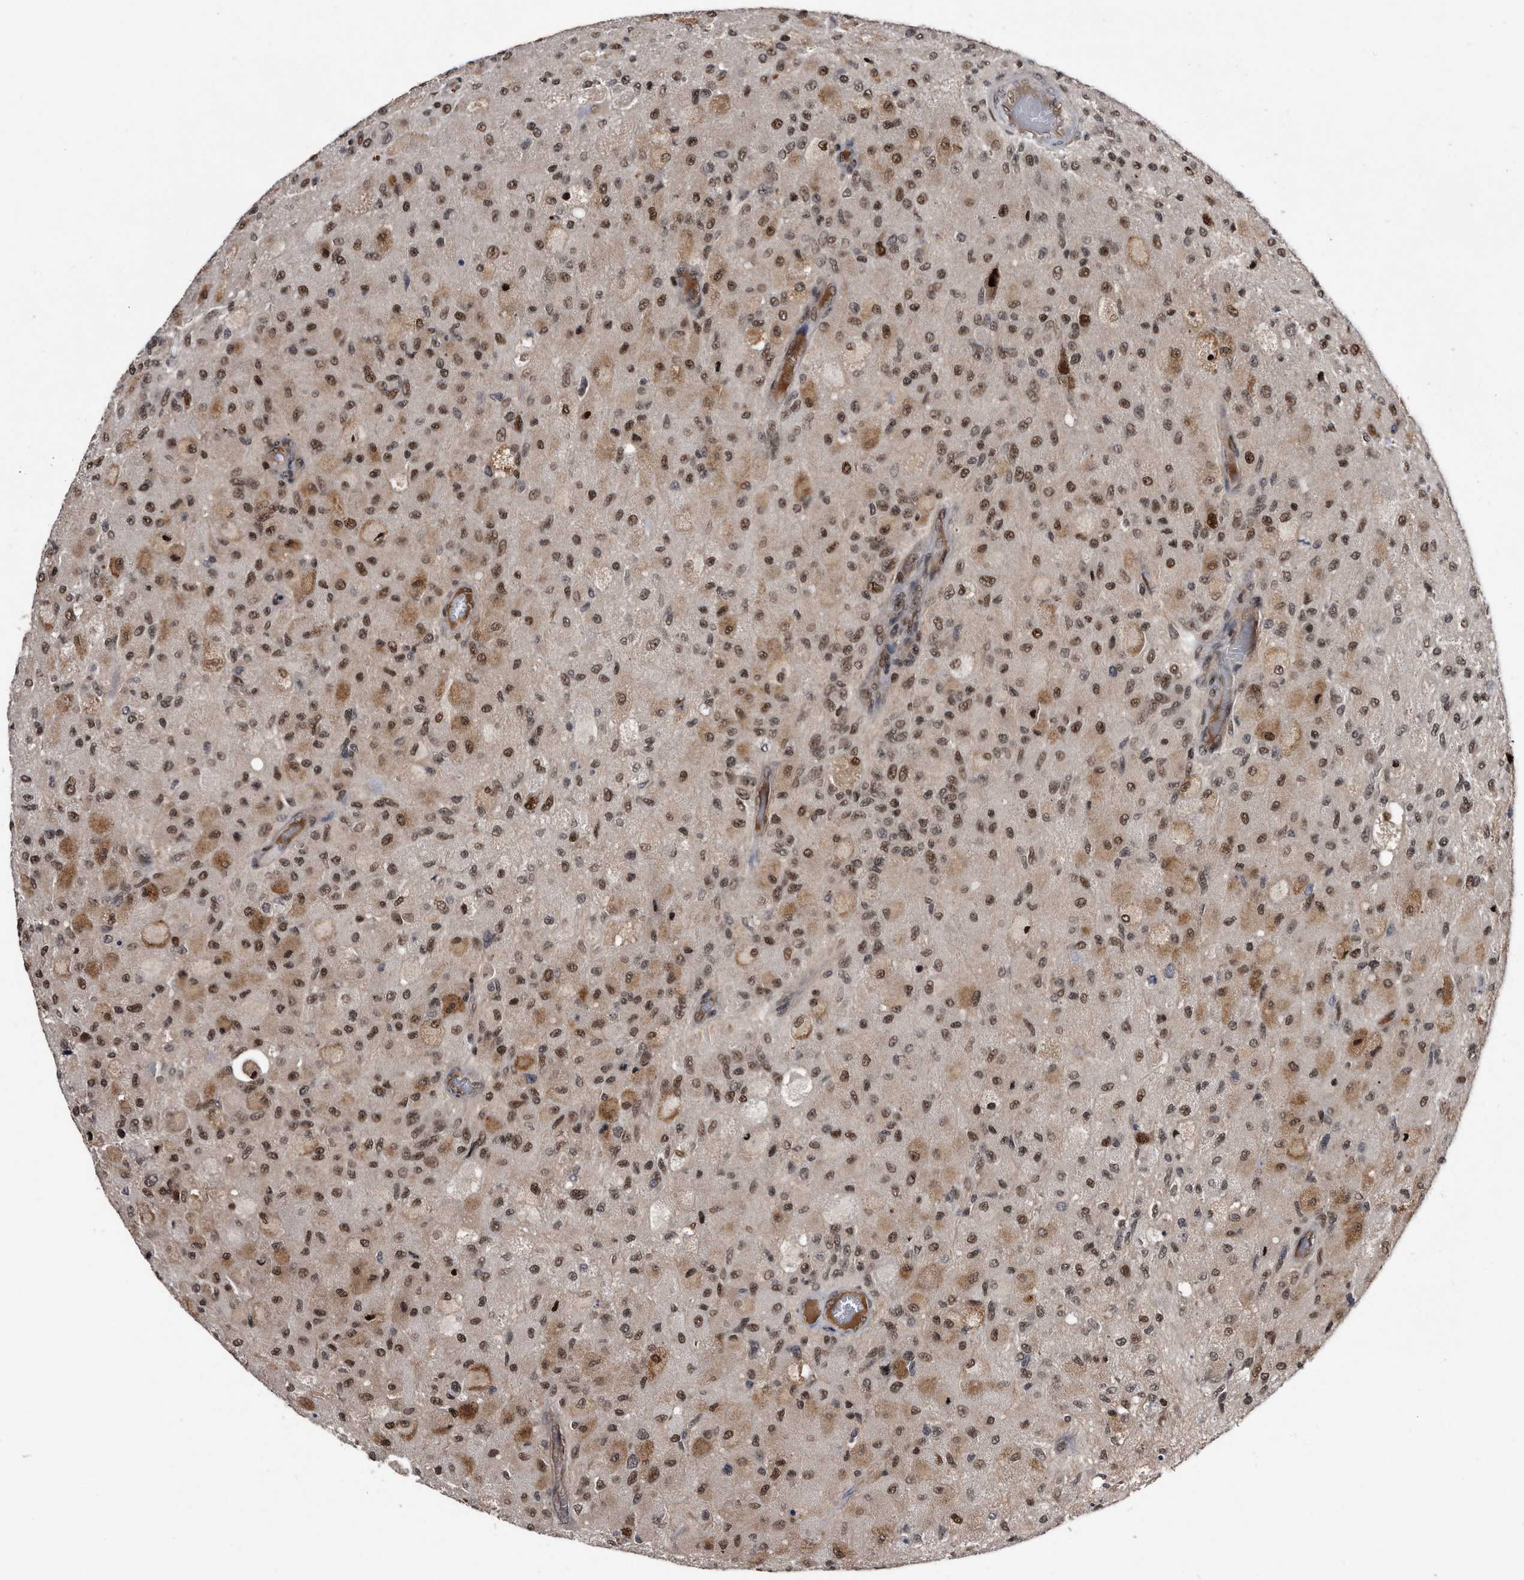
{"staining": {"intensity": "moderate", "quantity": ">75%", "location": "nuclear"}, "tissue": "glioma", "cell_type": "Tumor cells", "image_type": "cancer", "snomed": [{"axis": "morphology", "description": "Normal tissue, NOS"}, {"axis": "morphology", "description": "Glioma, malignant, High grade"}, {"axis": "topography", "description": "Cerebral cortex"}], "caption": "Glioma stained with a brown dye reveals moderate nuclear positive expression in about >75% of tumor cells.", "gene": "RAD23B", "patient": {"sex": "male", "age": 77}}